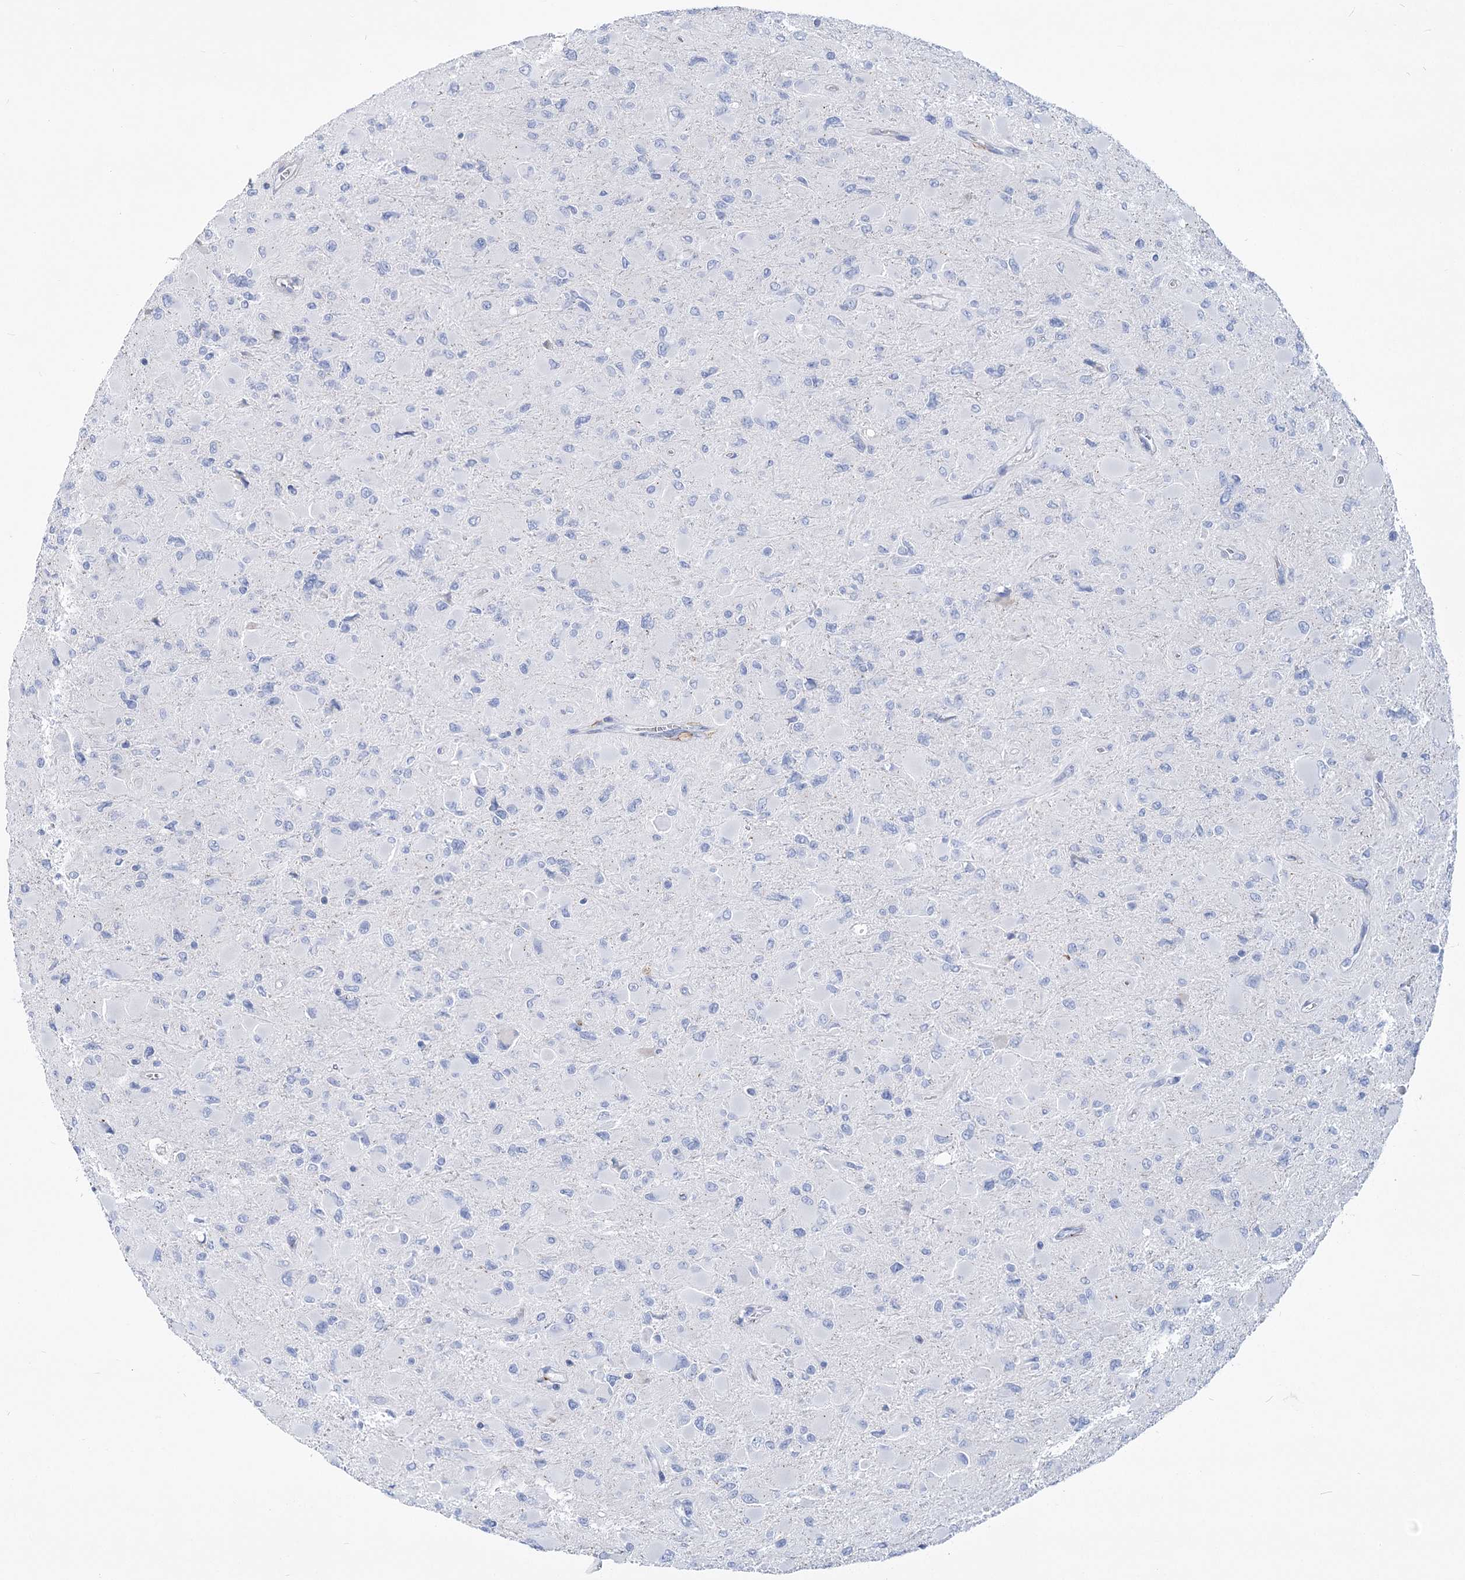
{"staining": {"intensity": "negative", "quantity": "none", "location": "none"}, "tissue": "glioma", "cell_type": "Tumor cells", "image_type": "cancer", "snomed": [{"axis": "morphology", "description": "Glioma, malignant, High grade"}, {"axis": "topography", "description": "Cerebral cortex"}], "caption": "High power microscopy photomicrograph of an IHC photomicrograph of malignant high-grade glioma, revealing no significant staining in tumor cells. (Stains: DAB (3,3'-diaminobenzidine) immunohistochemistry (IHC) with hematoxylin counter stain, Microscopy: brightfield microscopy at high magnification).", "gene": "PCDHA1", "patient": {"sex": "female", "age": 36}}